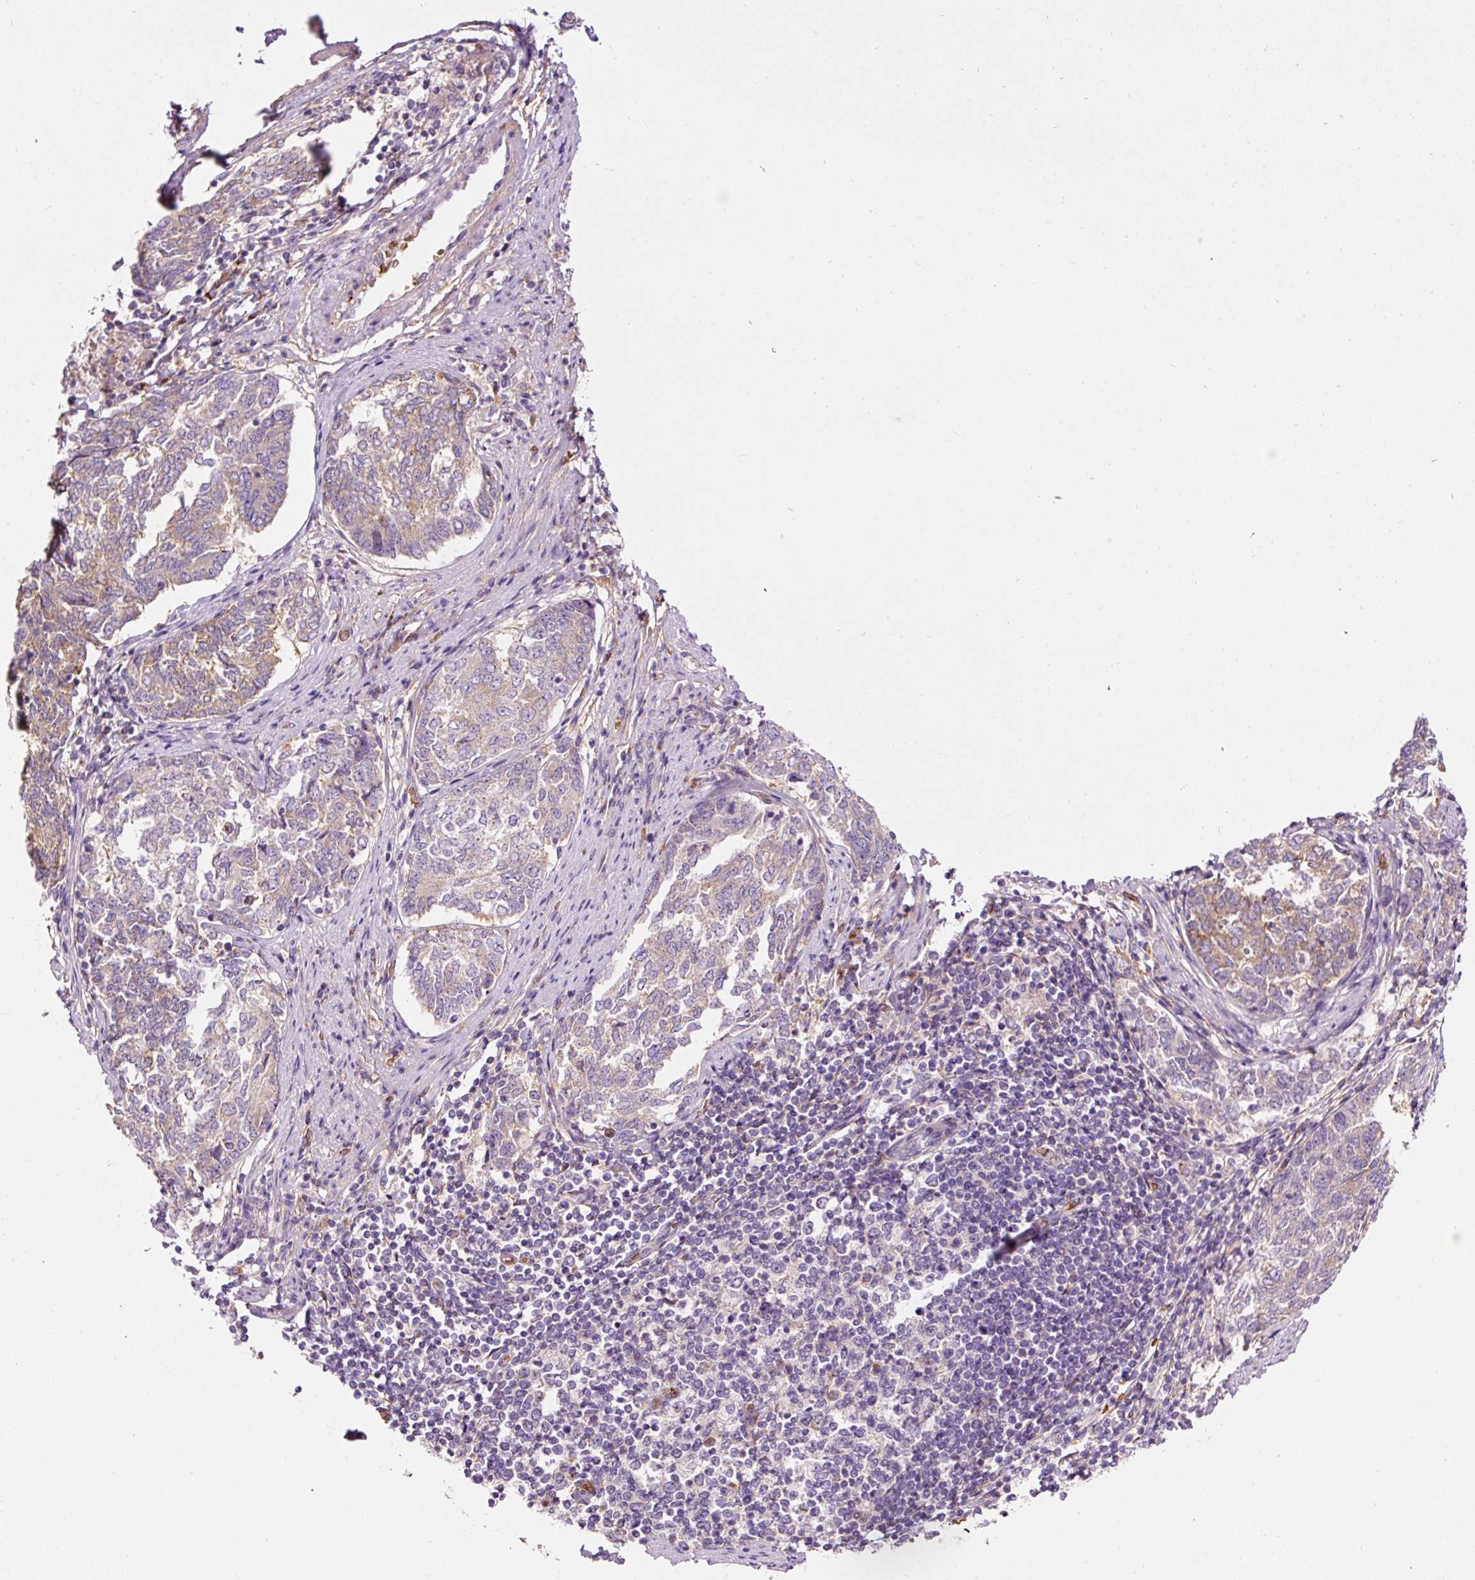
{"staining": {"intensity": "weak", "quantity": ">75%", "location": "cytoplasmic/membranous"}, "tissue": "endometrial cancer", "cell_type": "Tumor cells", "image_type": "cancer", "snomed": [{"axis": "morphology", "description": "Adenocarcinoma, NOS"}, {"axis": "topography", "description": "Endometrium"}], "caption": "This histopathology image displays immunohistochemistry staining of adenocarcinoma (endometrial), with low weak cytoplasmic/membranous staining in approximately >75% of tumor cells.", "gene": "PRRC2A", "patient": {"sex": "female", "age": 80}}